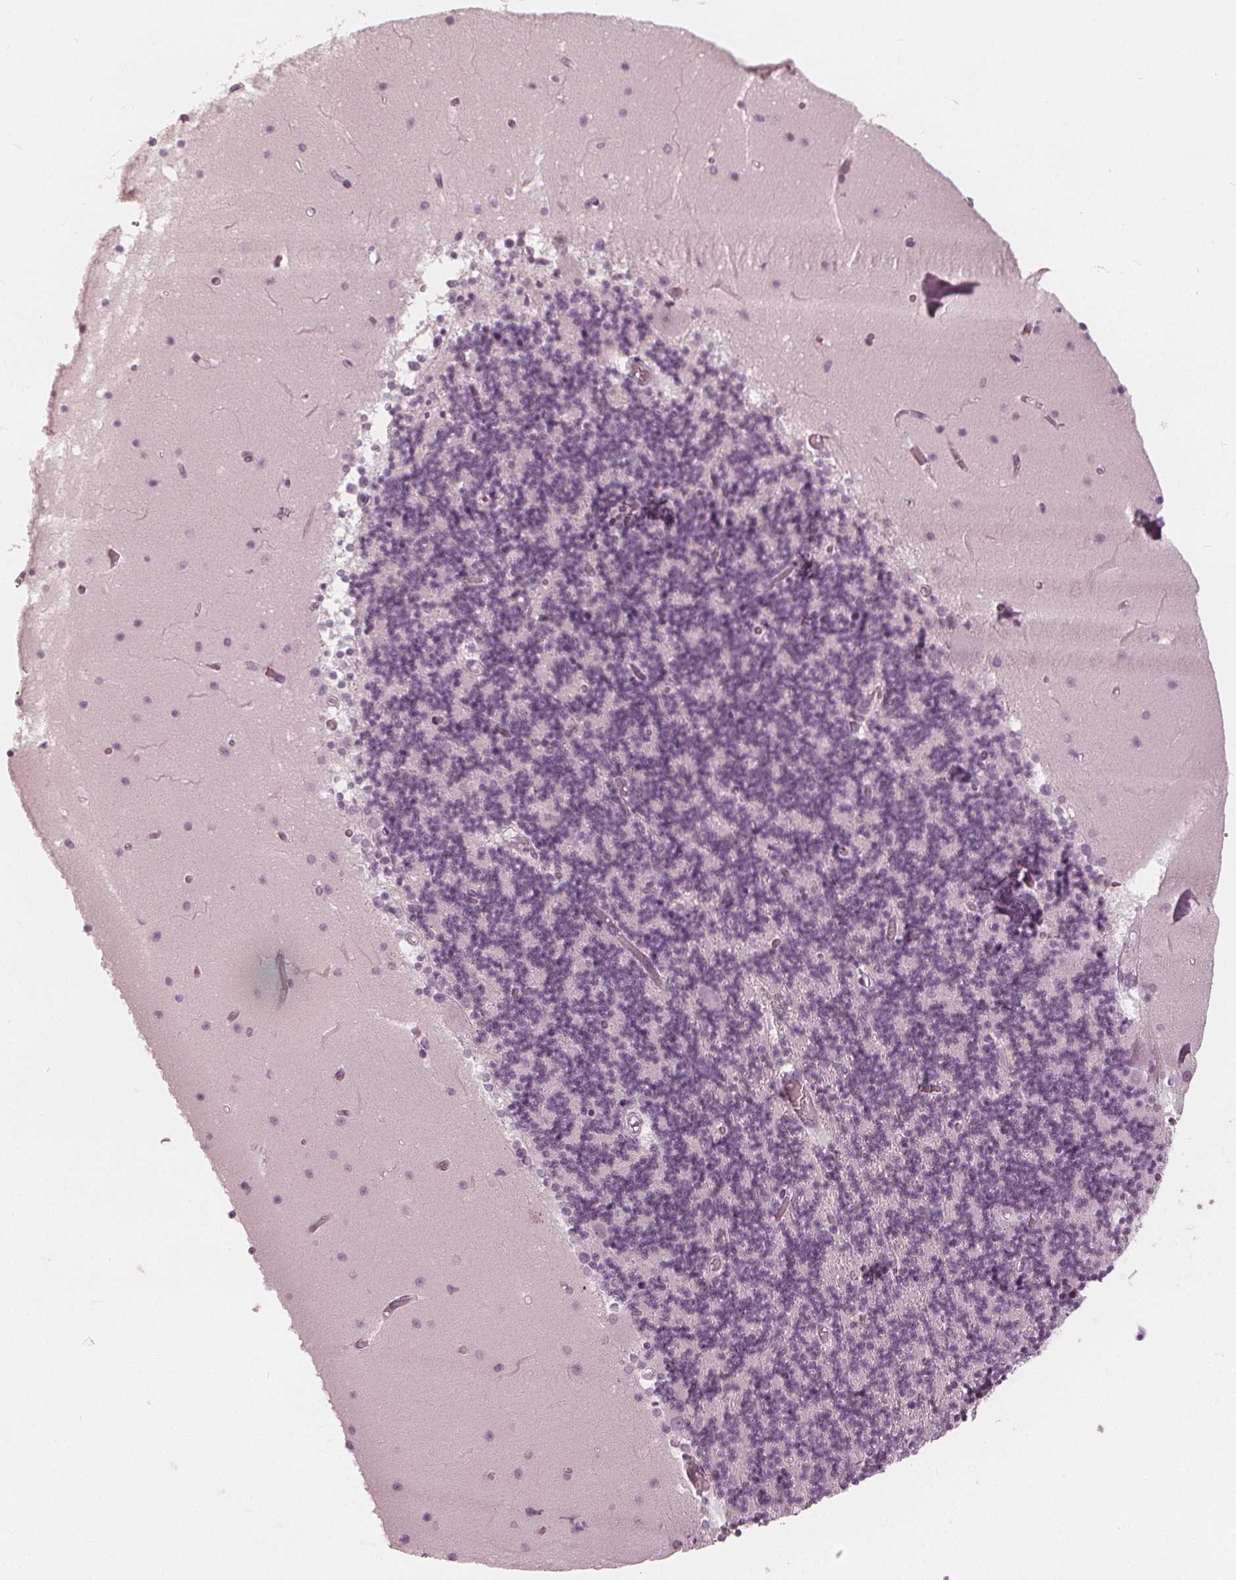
{"staining": {"intensity": "negative", "quantity": "none", "location": "none"}, "tissue": "cerebellum", "cell_type": "Cells in granular layer", "image_type": "normal", "snomed": [{"axis": "morphology", "description": "Normal tissue, NOS"}, {"axis": "topography", "description": "Cerebellum"}], "caption": "Immunohistochemistry (IHC) photomicrograph of unremarkable cerebellum: cerebellum stained with DAB displays no significant protein staining in cells in granular layer.", "gene": "PAEP", "patient": {"sex": "female", "age": 28}}